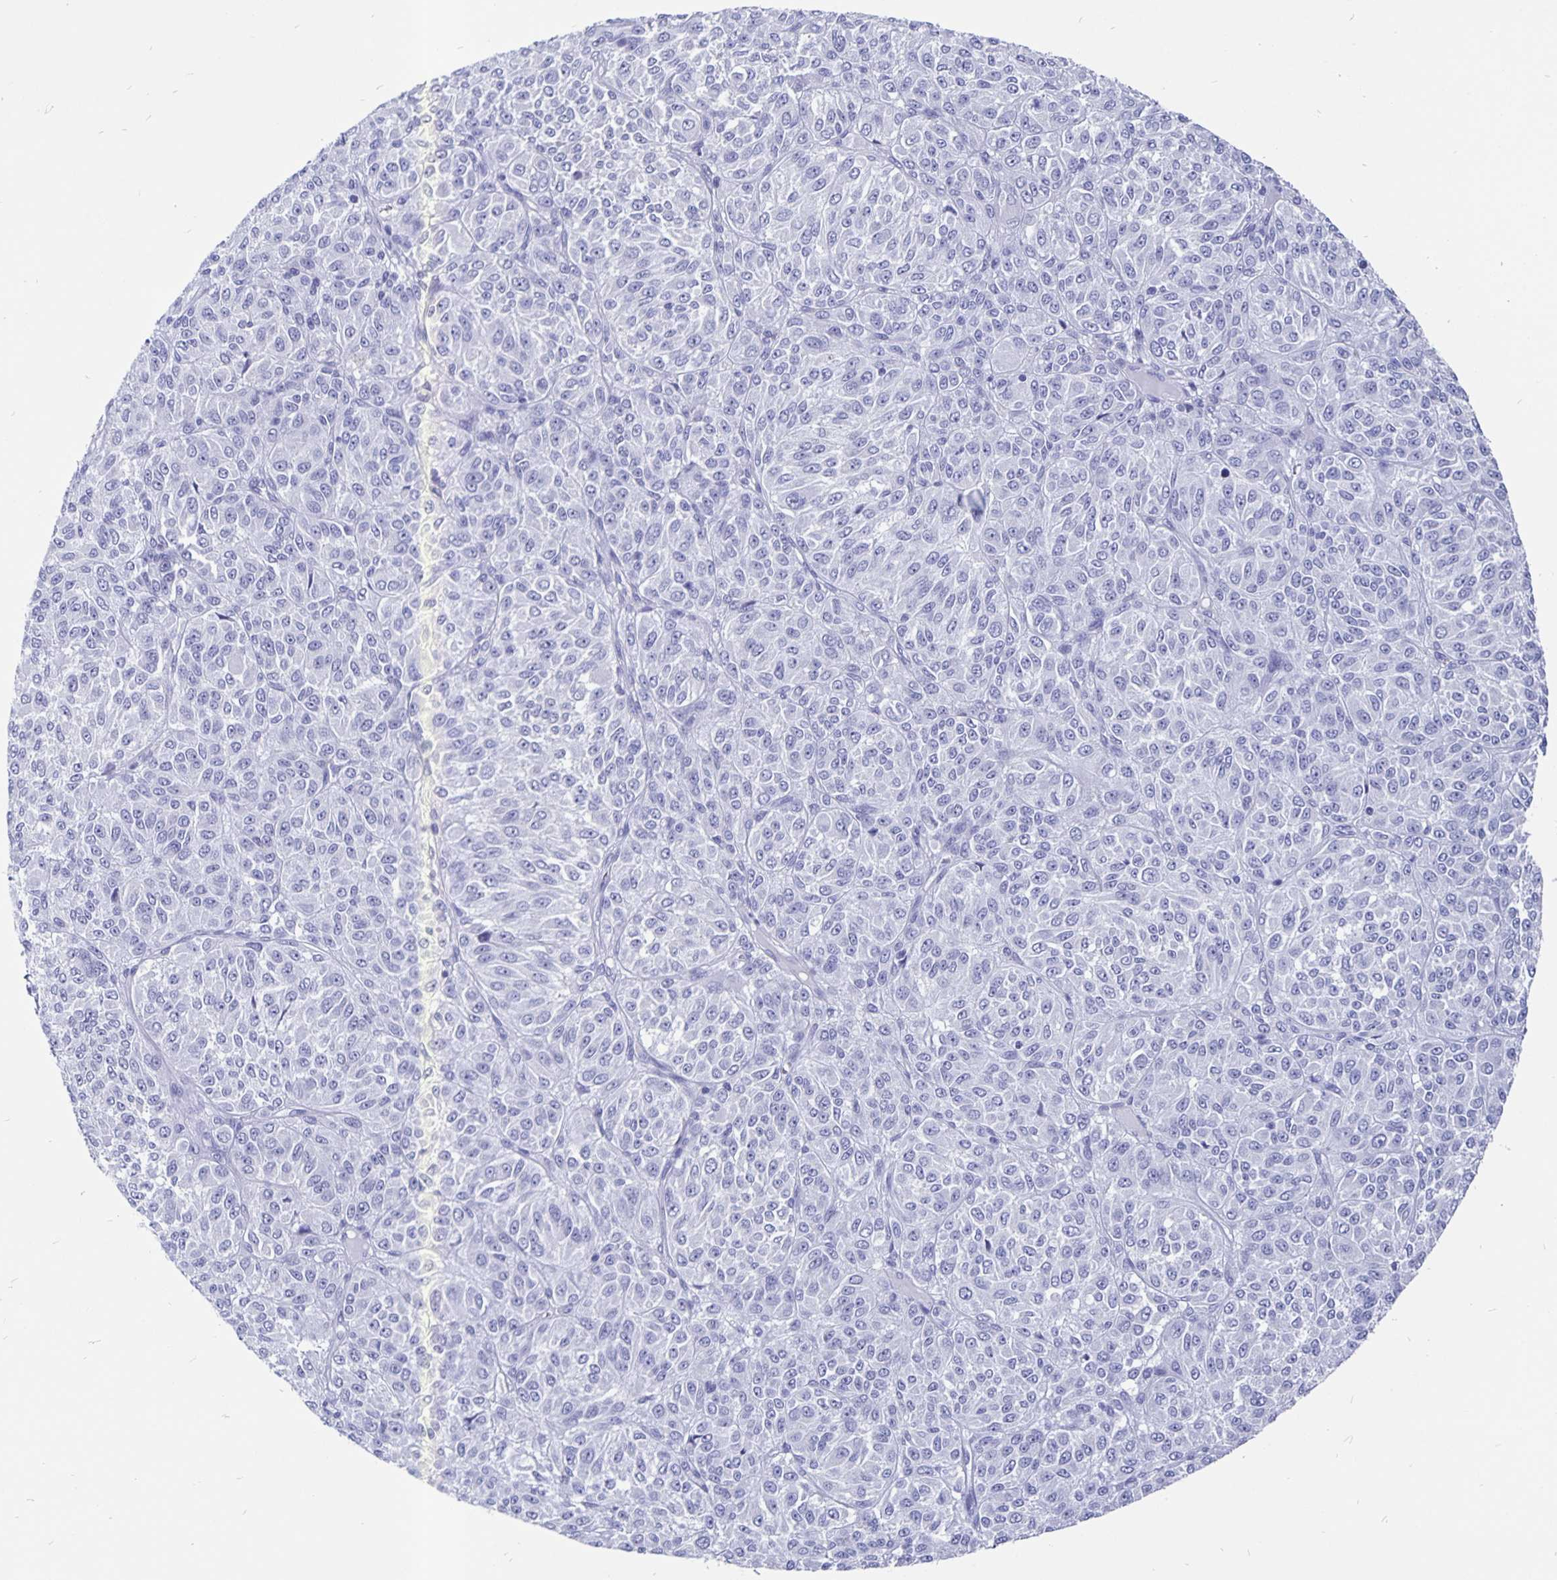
{"staining": {"intensity": "negative", "quantity": "none", "location": "none"}, "tissue": "melanoma", "cell_type": "Tumor cells", "image_type": "cancer", "snomed": [{"axis": "morphology", "description": "Malignant melanoma, Metastatic site"}, {"axis": "topography", "description": "Brain"}], "caption": "Immunohistochemistry (IHC) photomicrograph of neoplastic tissue: human malignant melanoma (metastatic site) stained with DAB (3,3'-diaminobenzidine) exhibits no significant protein positivity in tumor cells.", "gene": "ODF3B", "patient": {"sex": "female", "age": 56}}